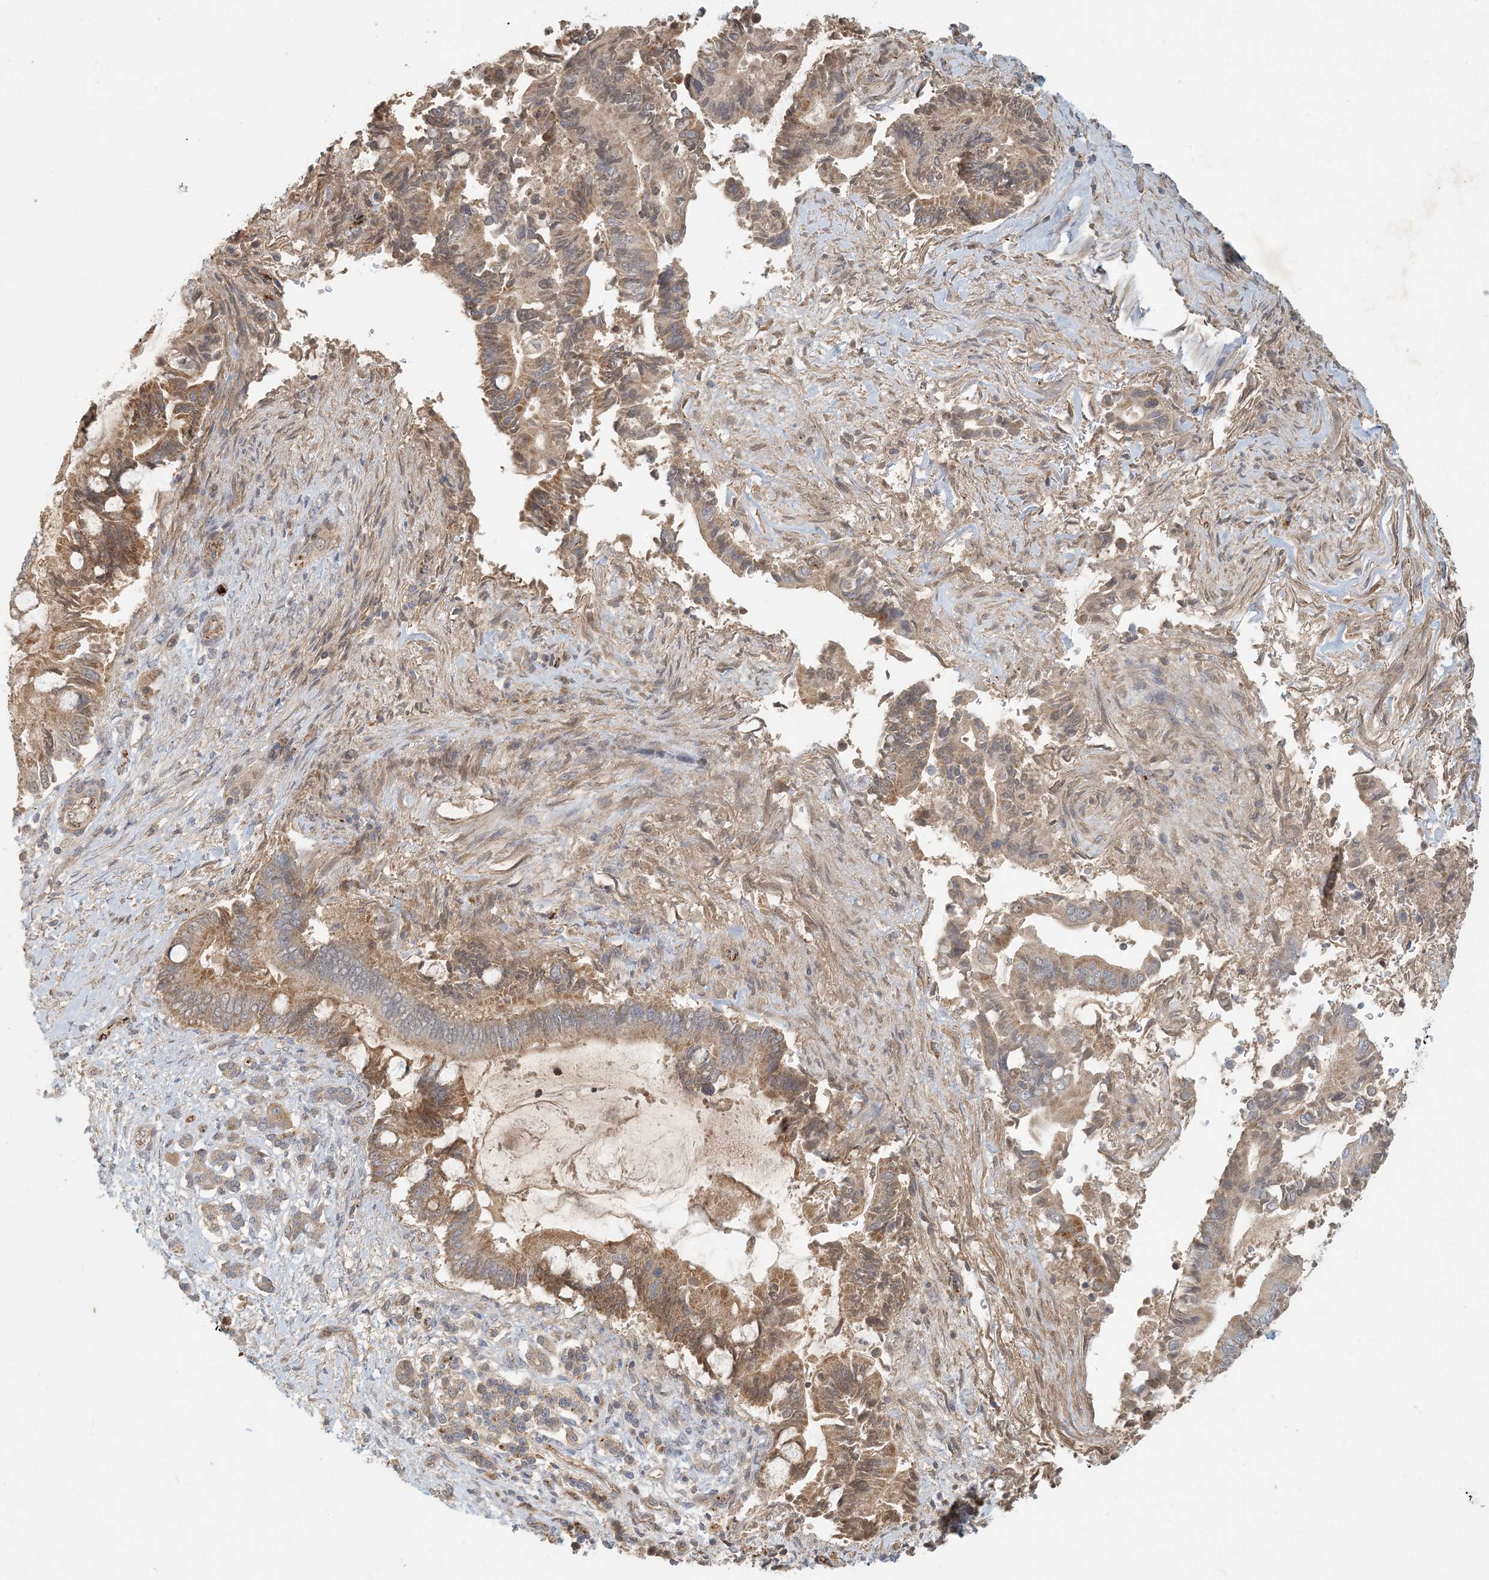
{"staining": {"intensity": "moderate", "quantity": ">75%", "location": "cytoplasmic/membranous"}, "tissue": "pancreatic cancer", "cell_type": "Tumor cells", "image_type": "cancer", "snomed": [{"axis": "morphology", "description": "Adenocarcinoma, NOS"}, {"axis": "topography", "description": "Pancreas"}], "caption": "Adenocarcinoma (pancreatic) tissue exhibits moderate cytoplasmic/membranous expression in approximately >75% of tumor cells, visualized by immunohistochemistry.", "gene": "ZBTB3", "patient": {"sex": "male", "age": 68}}